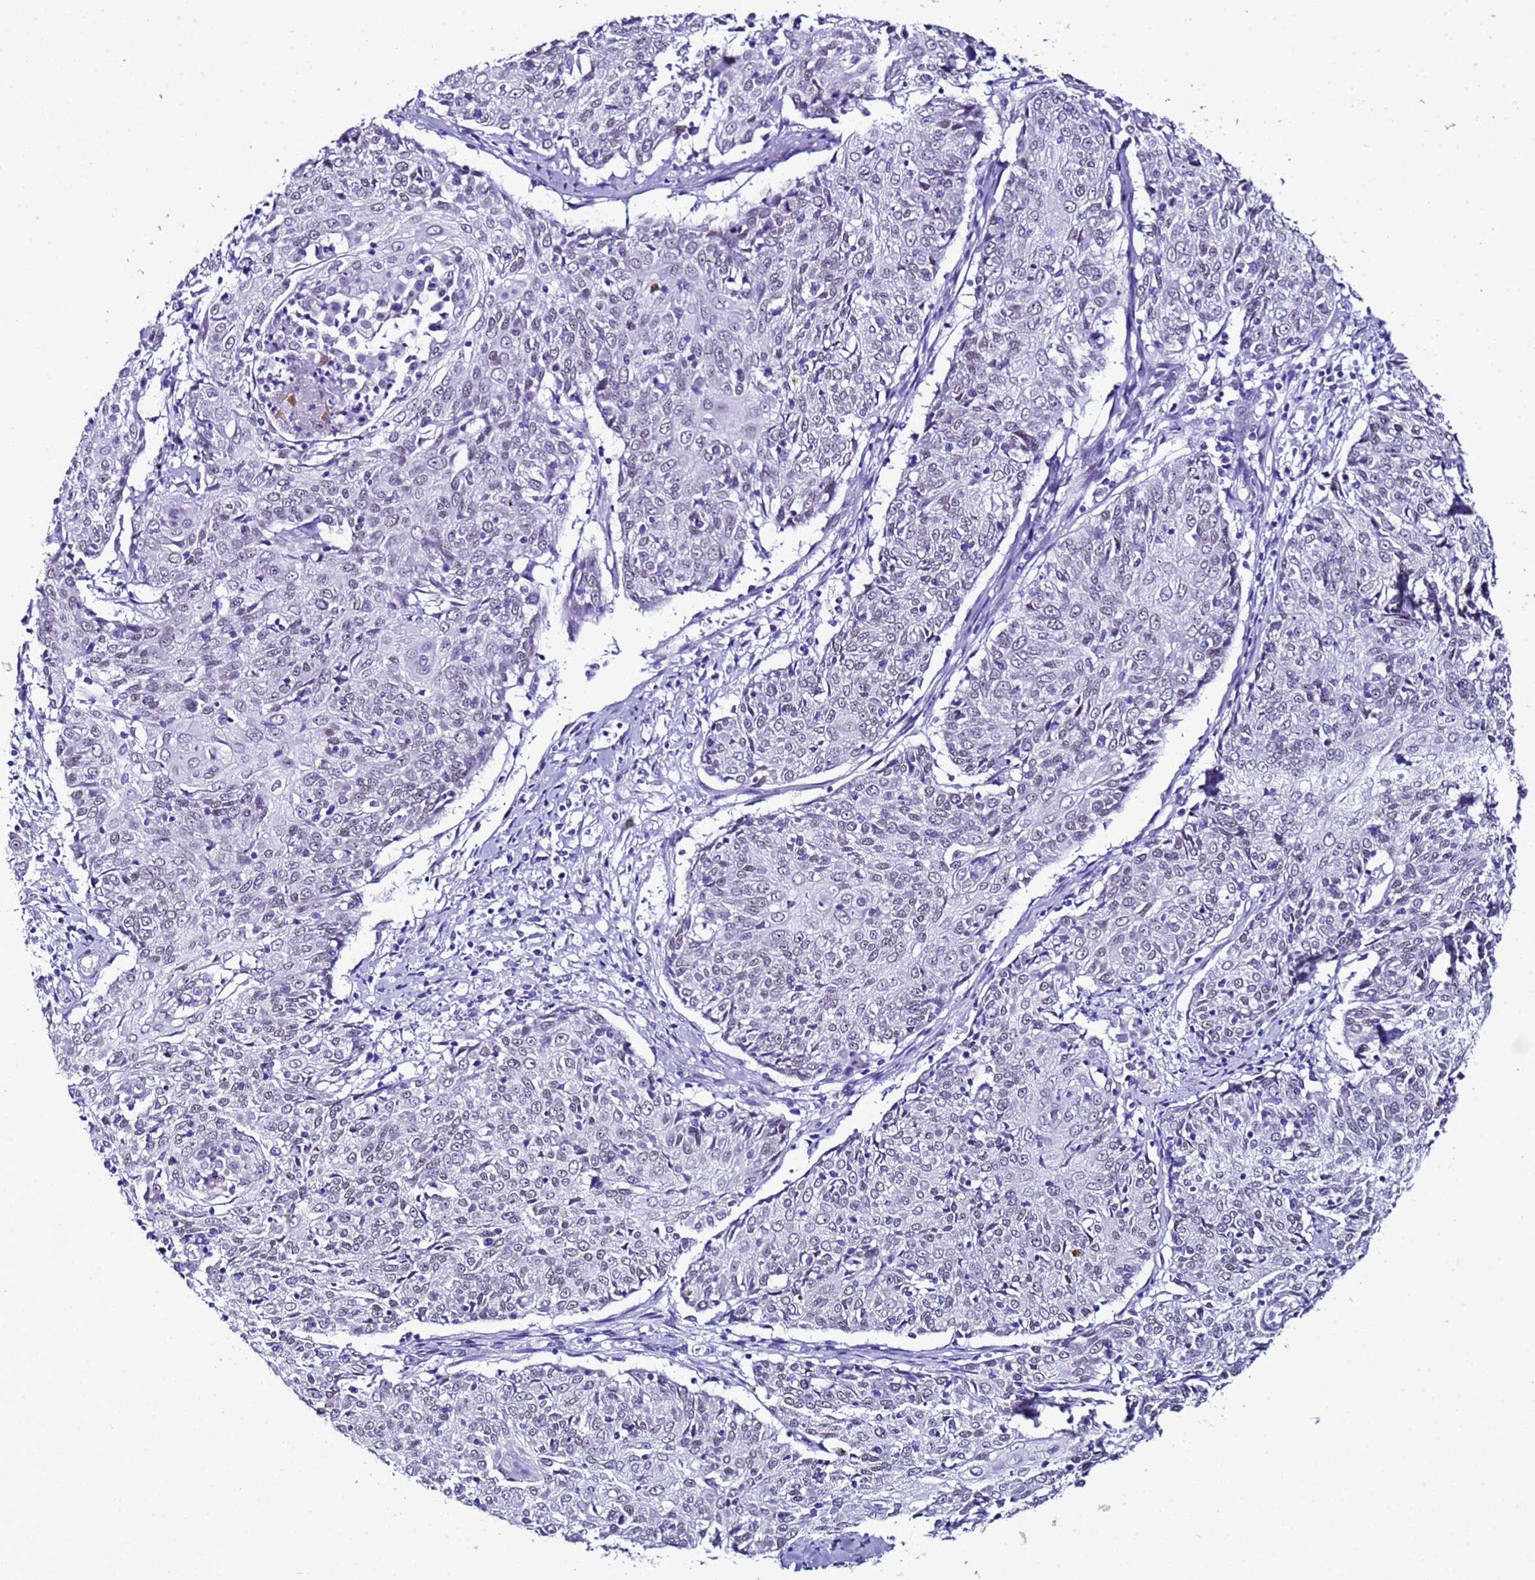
{"staining": {"intensity": "weak", "quantity": "<25%", "location": "nuclear"}, "tissue": "cervical cancer", "cell_type": "Tumor cells", "image_type": "cancer", "snomed": [{"axis": "morphology", "description": "Squamous cell carcinoma, NOS"}, {"axis": "topography", "description": "Cervix"}], "caption": "This image is of cervical cancer (squamous cell carcinoma) stained with immunohistochemistry to label a protein in brown with the nuclei are counter-stained blue. There is no positivity in tumor cells.", "gene": "BCL7A", "patient": {"sex": "female", "age": 48}}